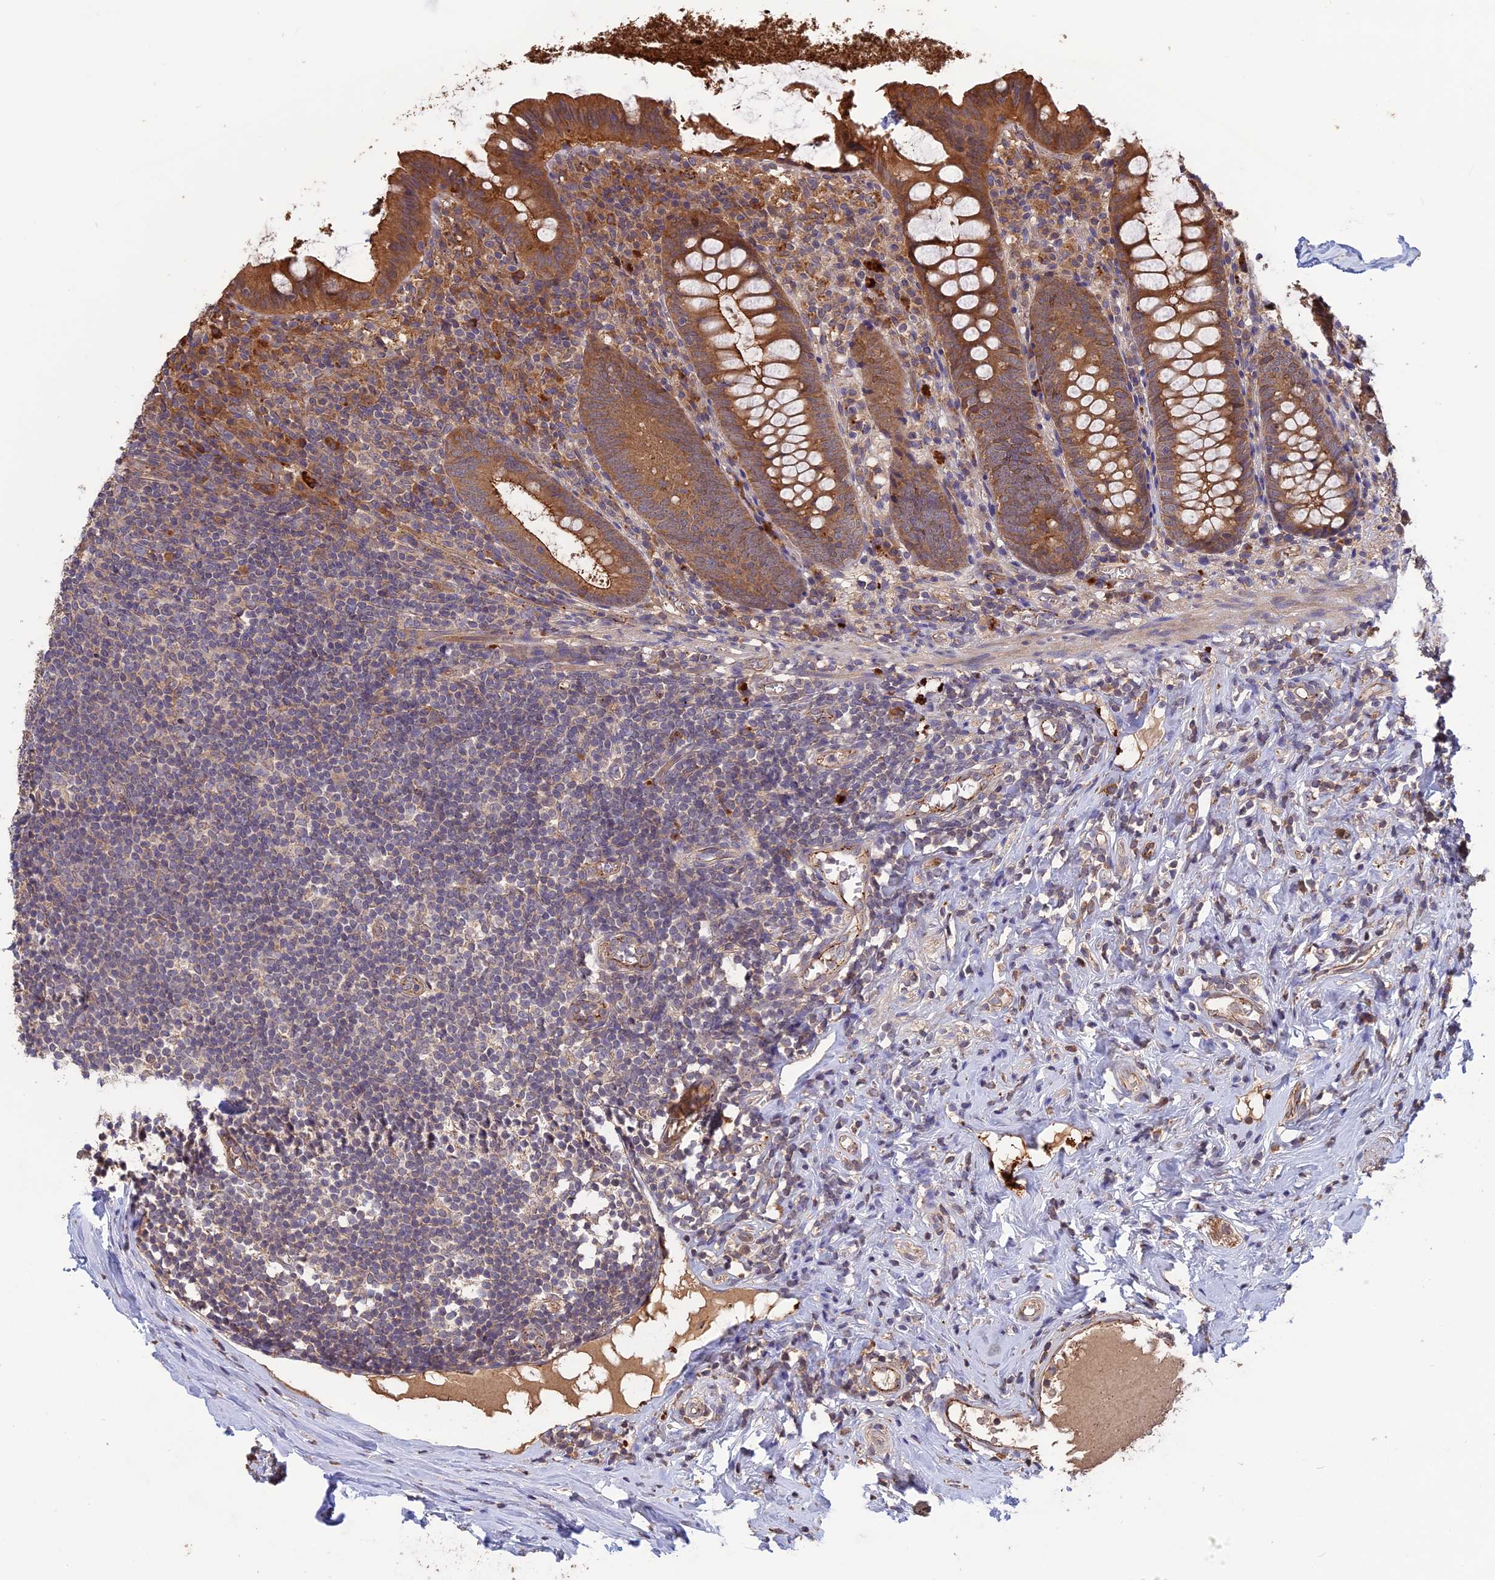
{"staining": {"intensity": "moderate", "quantity": ">75%", "location": "cytoplasmic/membranous"}, "tissue": "appendix", "cell_type": "Glandular cells", "image_type": "normal", "snomed": [{"axis": "morphology", "description": "Normal tissue, NOS"}, {"axis": "topography", "description": "Appendix"}], "caption": "Immunohistochemistry photomicrograph of benign appendix stained for a protein (brown), which displays medium levels of moderate cytoplasmic/membranous staining in about >75% of glandular cells.", "gene": "ARHGAP40", "patient": {"sex": "female", "age": 51}}